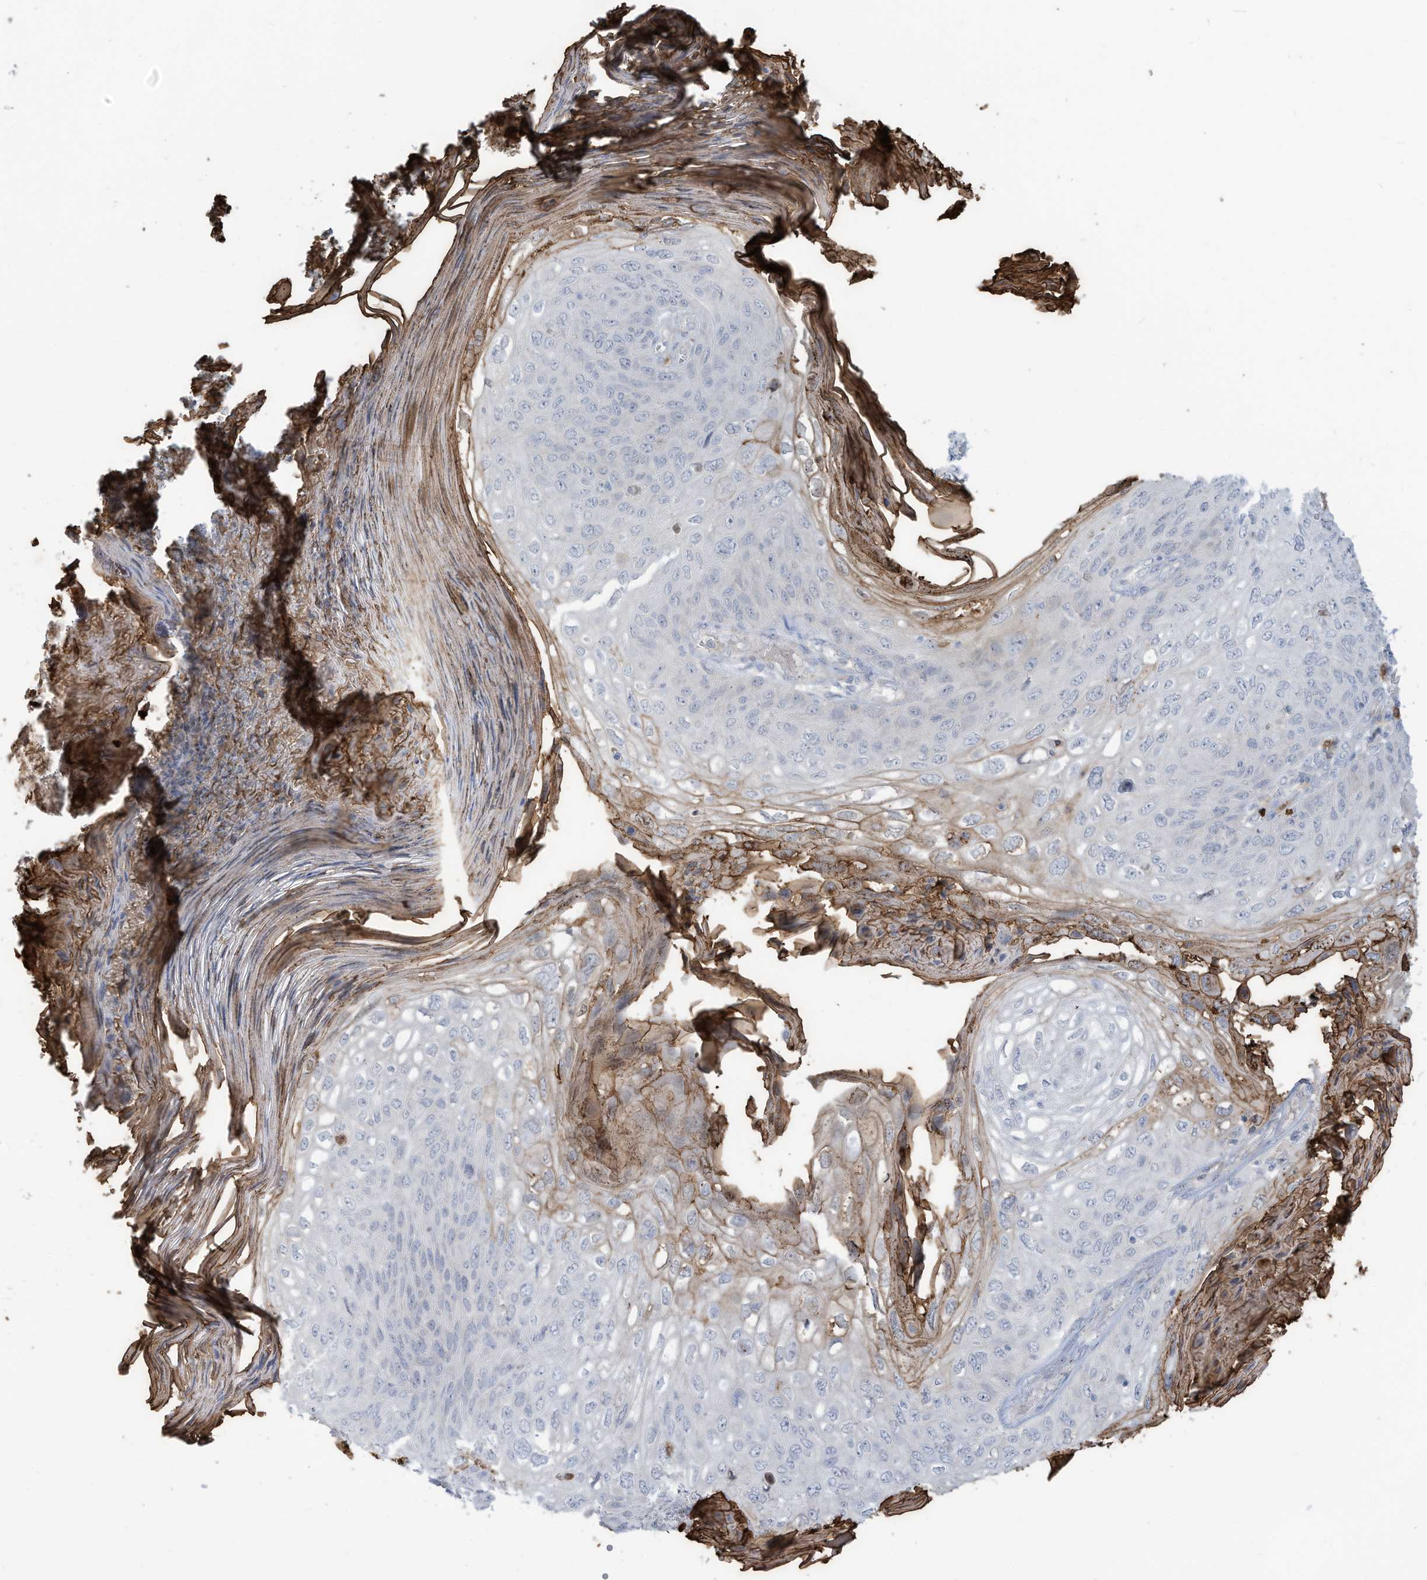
{"staining": {"intensity": "negative", "quantity": "none", "location": "none"}, "tissue": "skin cancer", "cell_type": "Tumor cells", "image_type": "cancer", "snomed": [{"axis": "morphology", "description": "Squamous cell carcinoma, NOS"}, {"axis": "topography", "description": "Skin"}], "caption": "Immunohistochemistry photomicrograph of neoplastic tissue: human skin cancer (squamous cell carcinoma) stained with DAB reveals no significant protein expression in tumor cells.", "gene": "NOTO", "patient": {"sex": "female", "age": 90}}